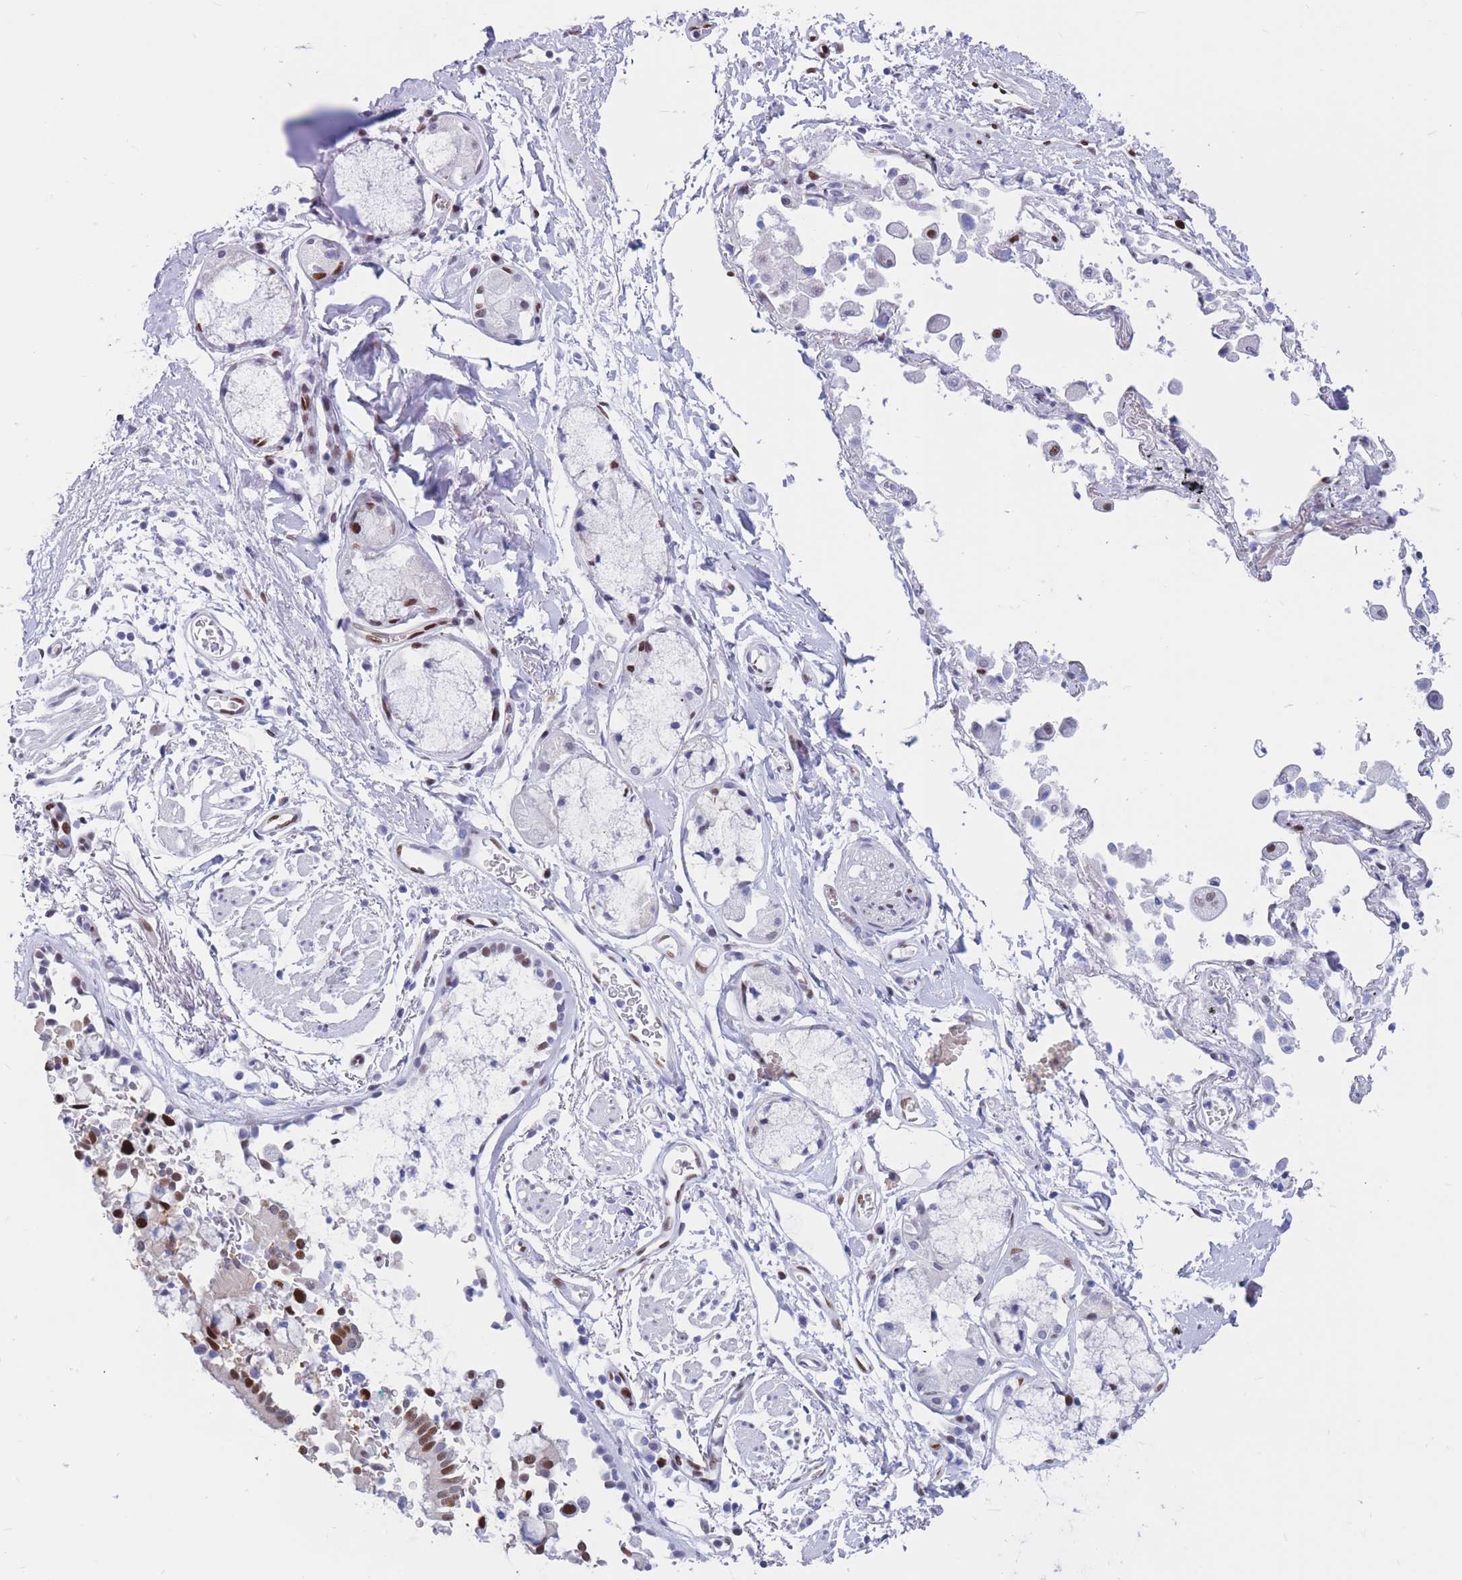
{"staining": {"intensity": "strong", "quantity": ">75%", "location": "nuclear"}, "tissue": "soft tissue", "cell_type": "Fibroblasts", "image_type": "normal", "snomed": [{"axis": "morphology", "description": "Normal tissue, NOS"}, {"axis": "topography", "description": "Cartilage tissue"}], "caption": "Soft tissue stained with a protein marker exhibits strong staining in fibroblasts.", "gene": "NASP", "patient": {"sex": "male", "age": 73}}